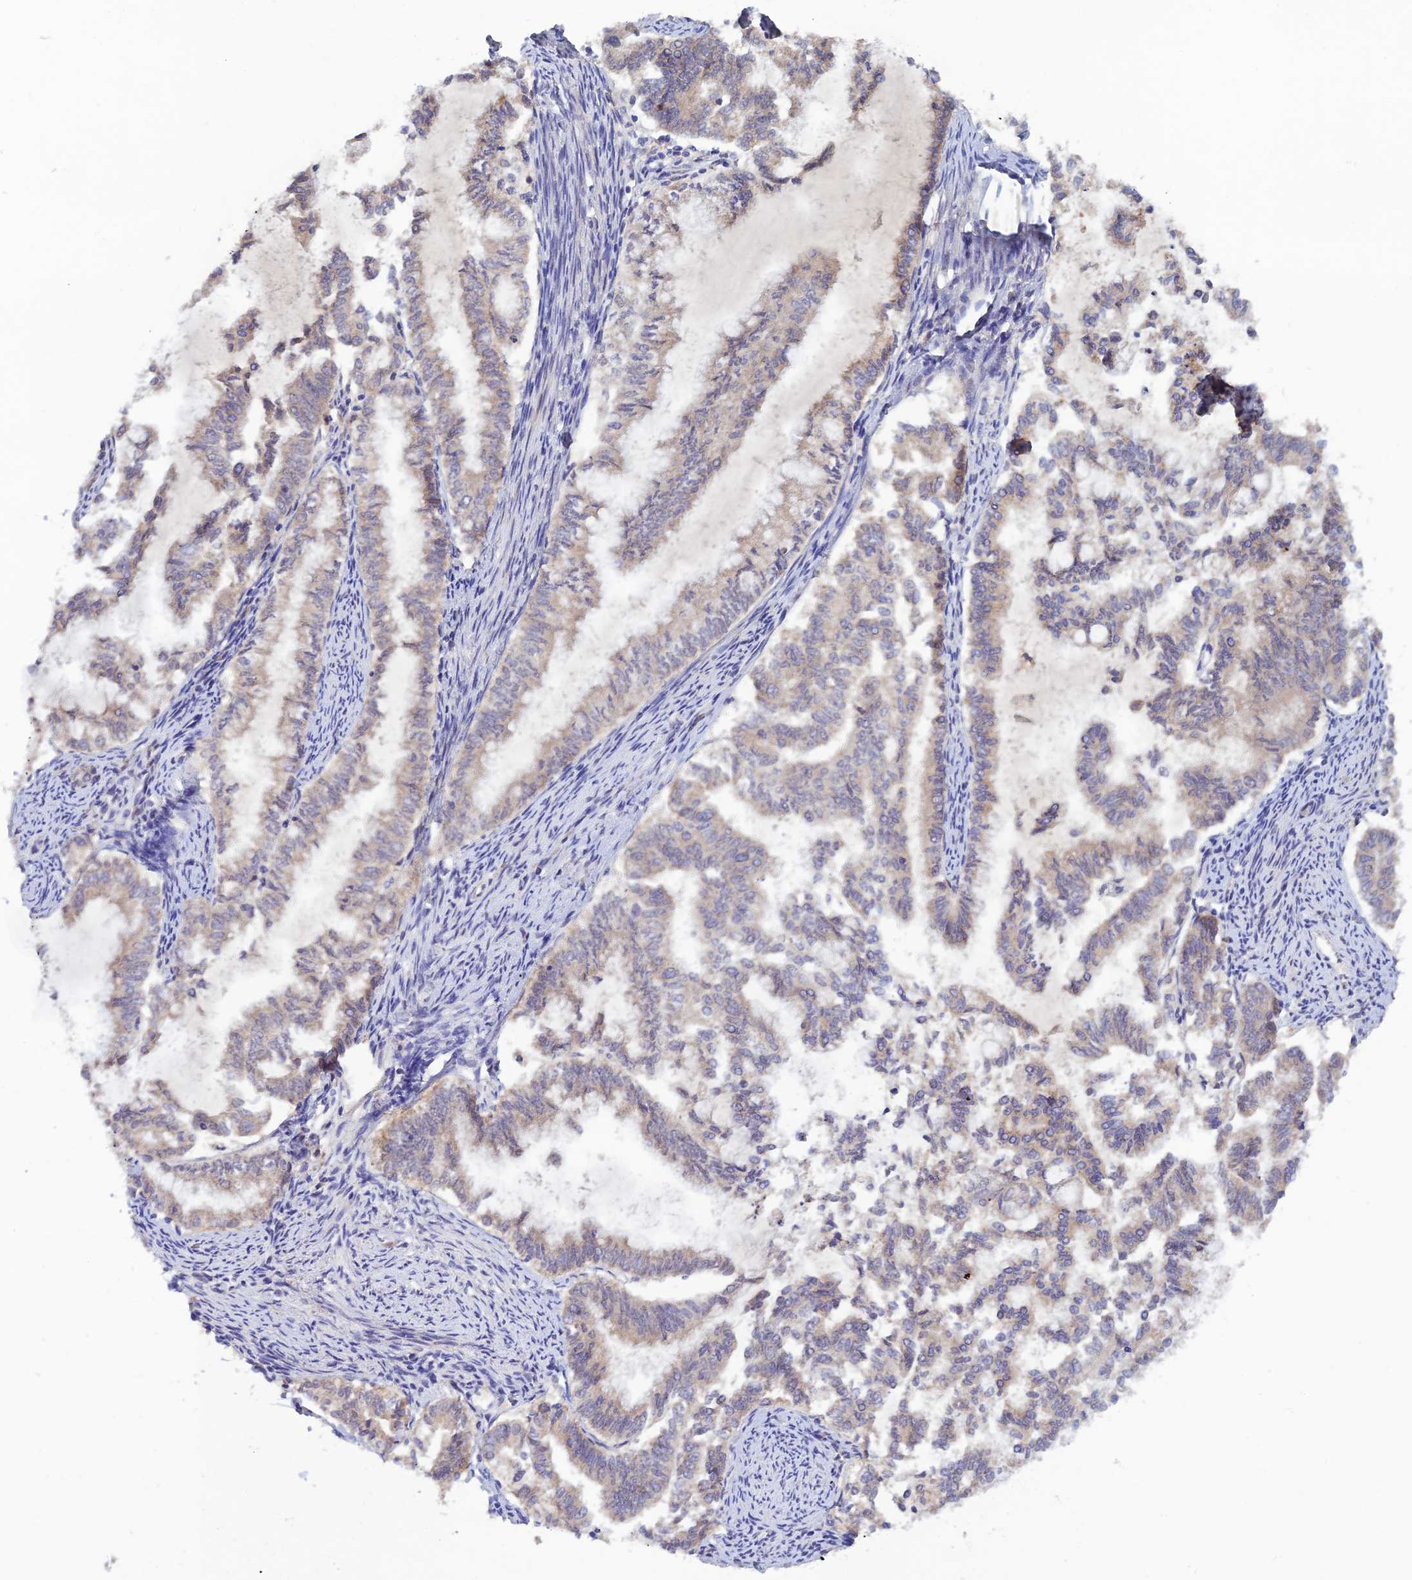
{"staining": {"intensity": "negative", "quantity": "none", "location": "none"}, "tissue": "endometrial cancer", "cell_type": "Tumor cells", "image_type": "cancer", "snomed": [{"axis": "morphology", "description": "Adenocarcinoma, NOS"}, {"axis": "topography", "description": "Endometrium"}], "caption": "Tumor cells show no significant protein expression in endometrial cancer (adenocarcinoma).", "gene": "FASTKD5", "patient": {"sex": "female", "age": 79}}